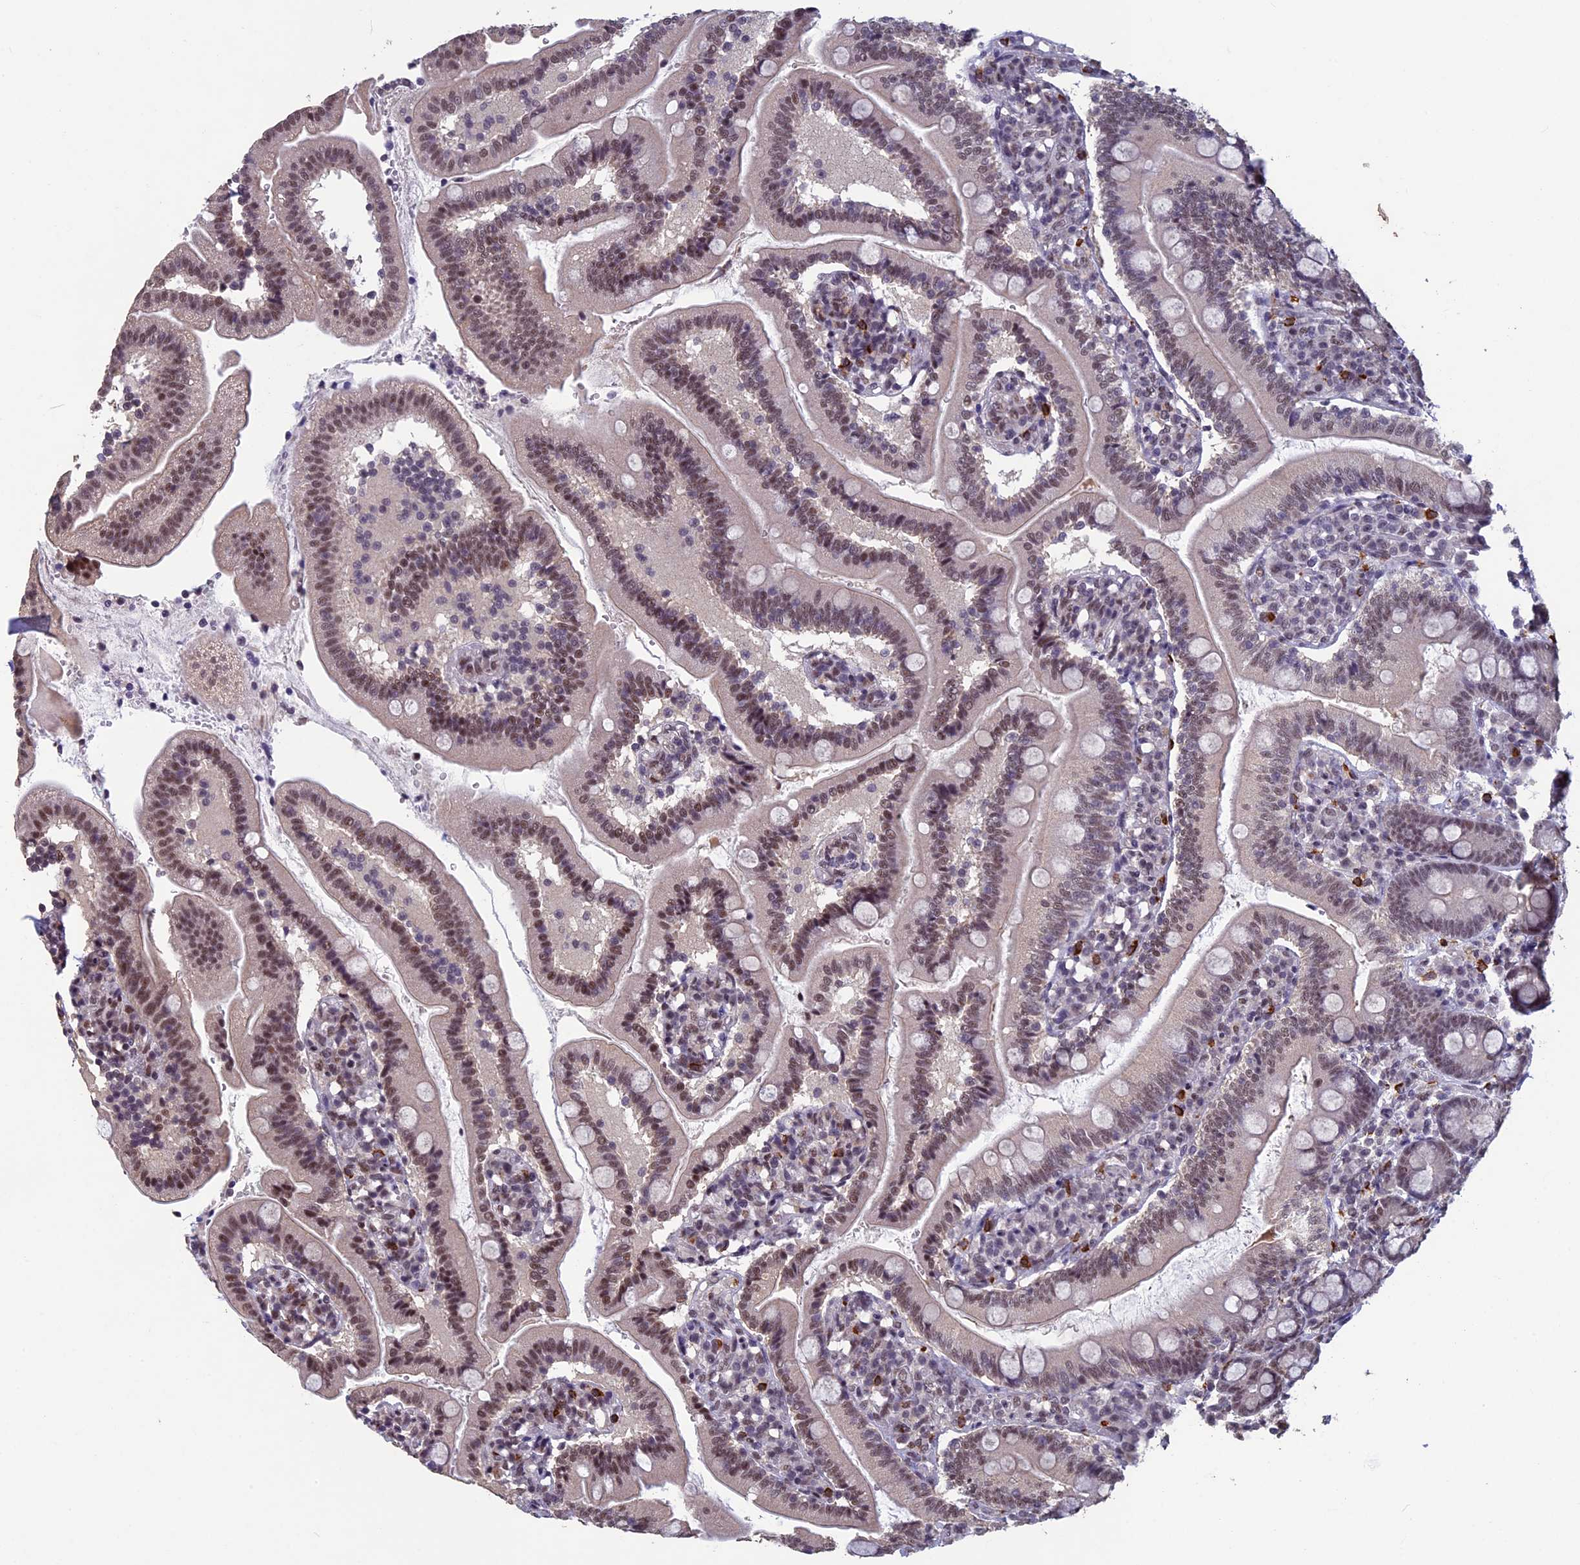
{"staining": {"intensity": "moderate", "quantity": ">75%", "location": "nuclear"}, "tissue": "duodenum", "cell_type": "Glandular cells", "image_type": "normal", "snomed": [{"axis": "morphology", "description": "Normal tissue, NOS"}, {"axis": "topography", "description": "Duodenum"}], "caption": "Duodenum stained with a brown dye demonstrates moderate nuclear positive positivity in approximately >75% of glandular cells.", "gene": "RNF40", "patient": {"sex": "female", "age": 67}}